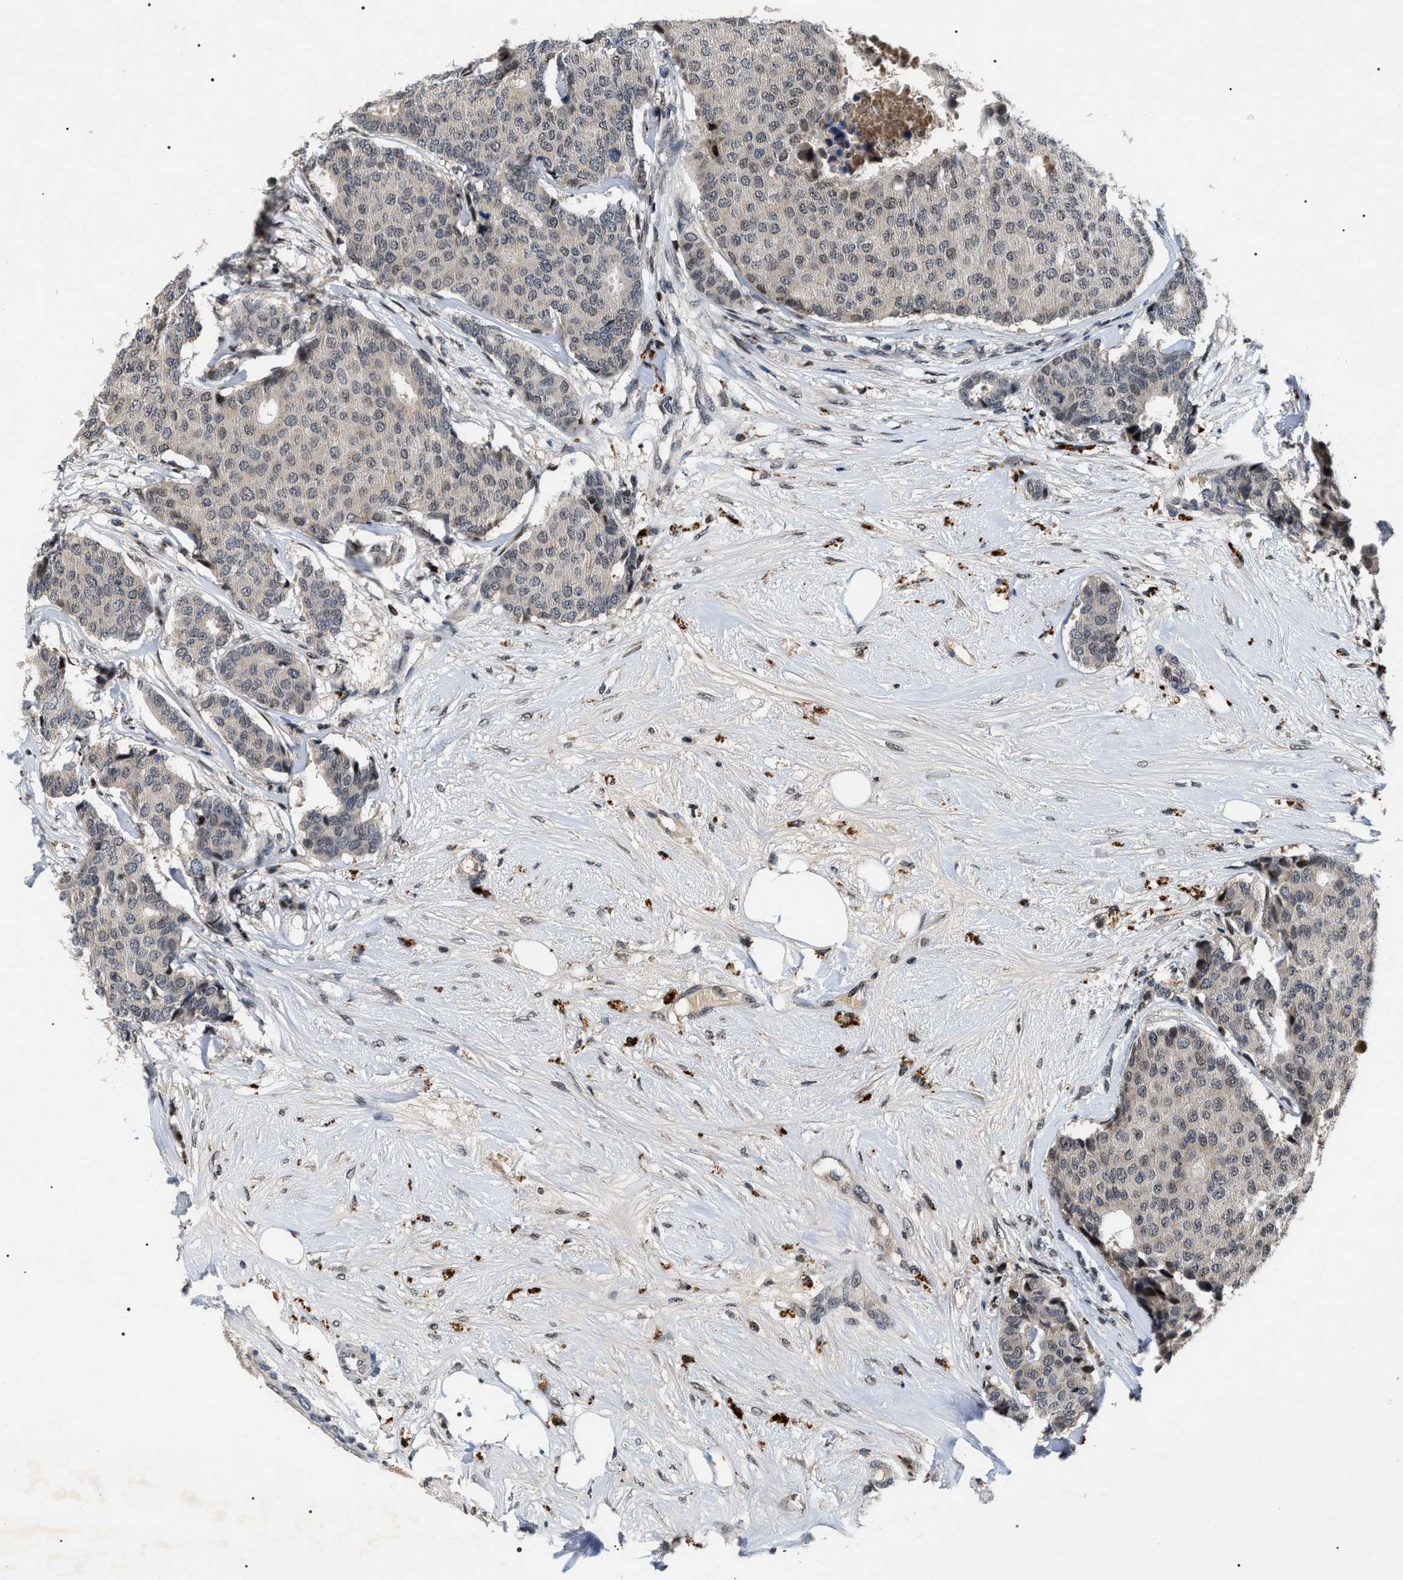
{"staining": {"intensity": "negative", "quantity": "none", "location": "none"}, "tissue": "breast cancer", "cell_type": "Tumor cells", "image_type": "cancer", "snomed": [{"axis": "morphology", "description": "Duct carcinoma"}, {"axis": "topography", "description": "Breast"}], "caption": "Invasive ductal carcinoma (breast) stained for a protein using immunohistochemistry exhibits no positivity tumor cells.", "gene": "C7orf25", "patient": {"sex": "female", "age": 75}}